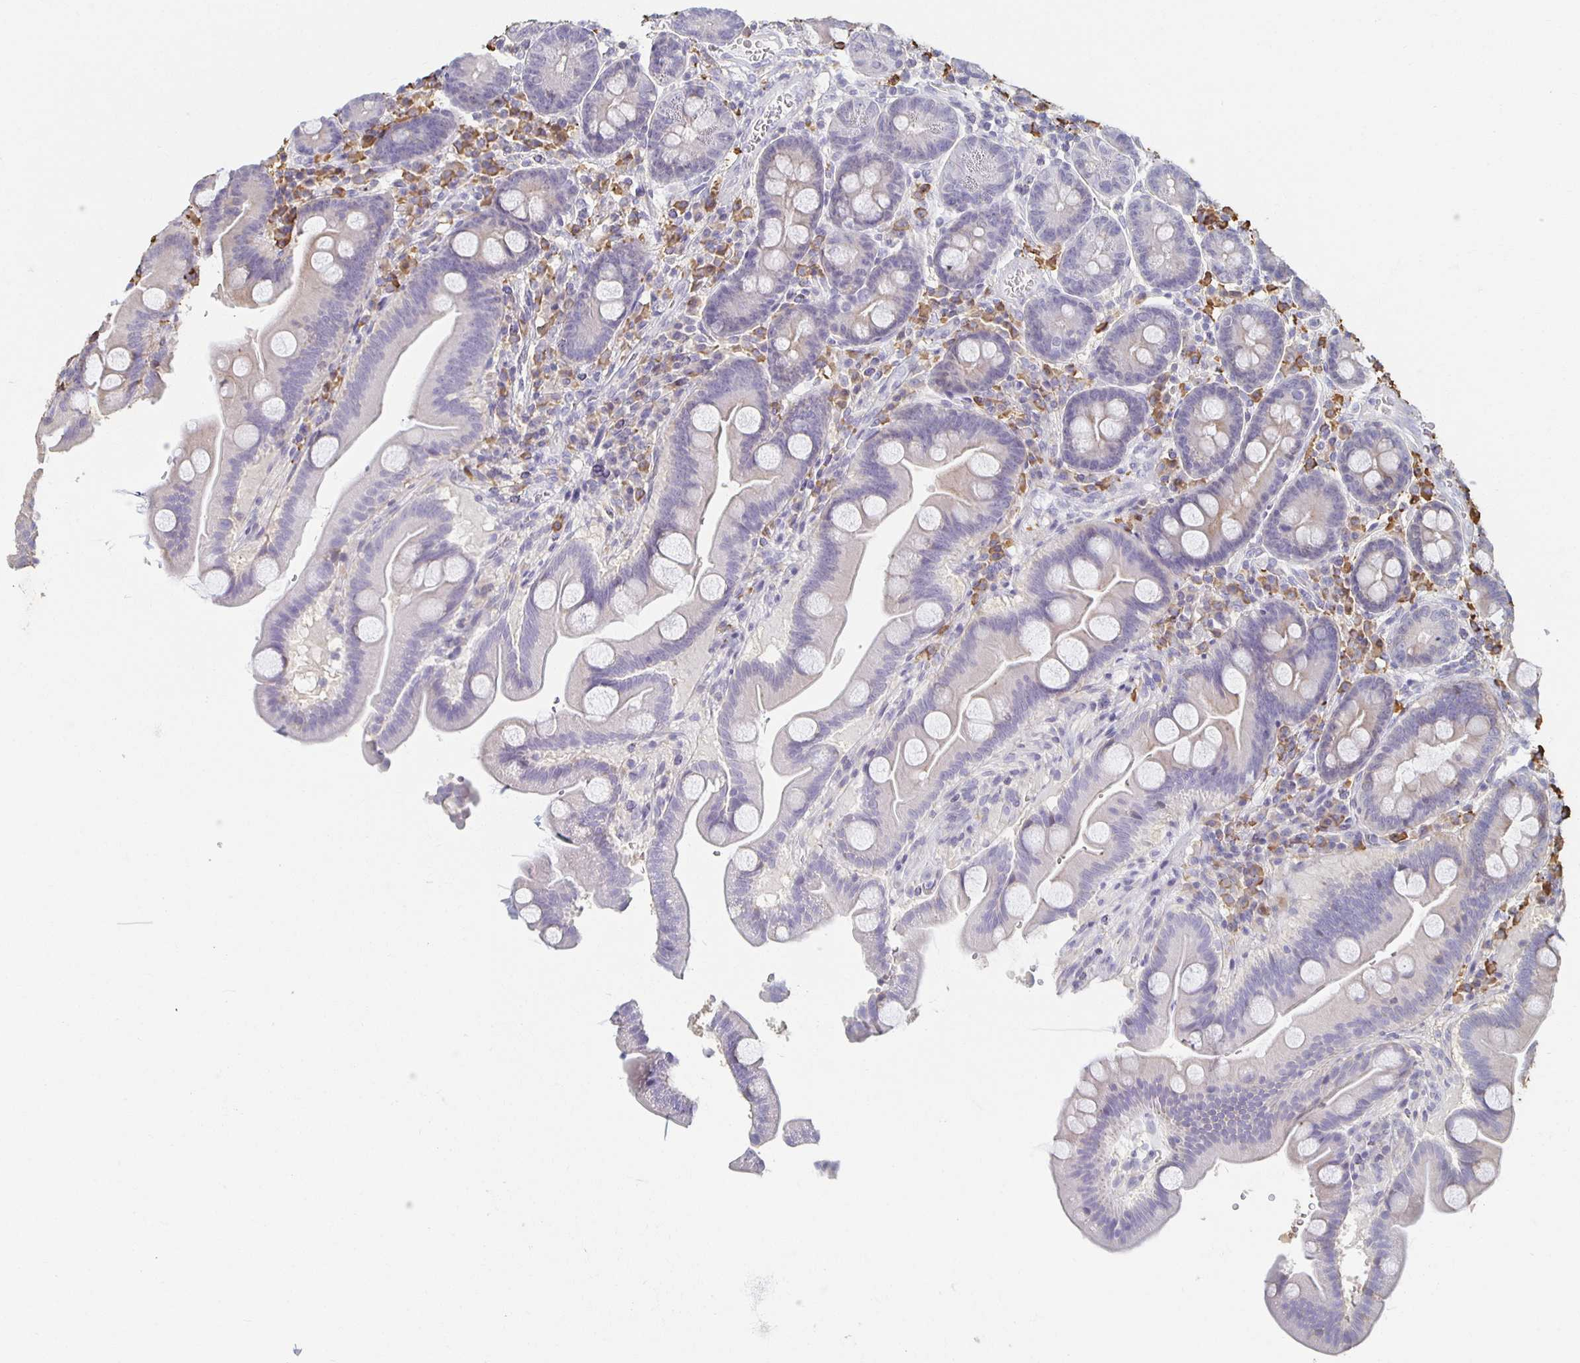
{"staining": {"intensity": "negative", "quantity": "none", "location": "none"}, "tissue": "duodenum", "cell_type": "Glandular cells", "image_type": "normal", "snomed": [{"axis": "morphology", "description": "Normal tissue, NOS"}, {"axis": "topography", "description": "Duodenum"}], "caption": "High power microscopy histopathology image of an immunohistochemistry (IHC) photomicrograph of benign duodenum, revealing no significant staining in glandular cells.", "gene": "ZNF692", "patient": {"sex": "male", "age": 59}}